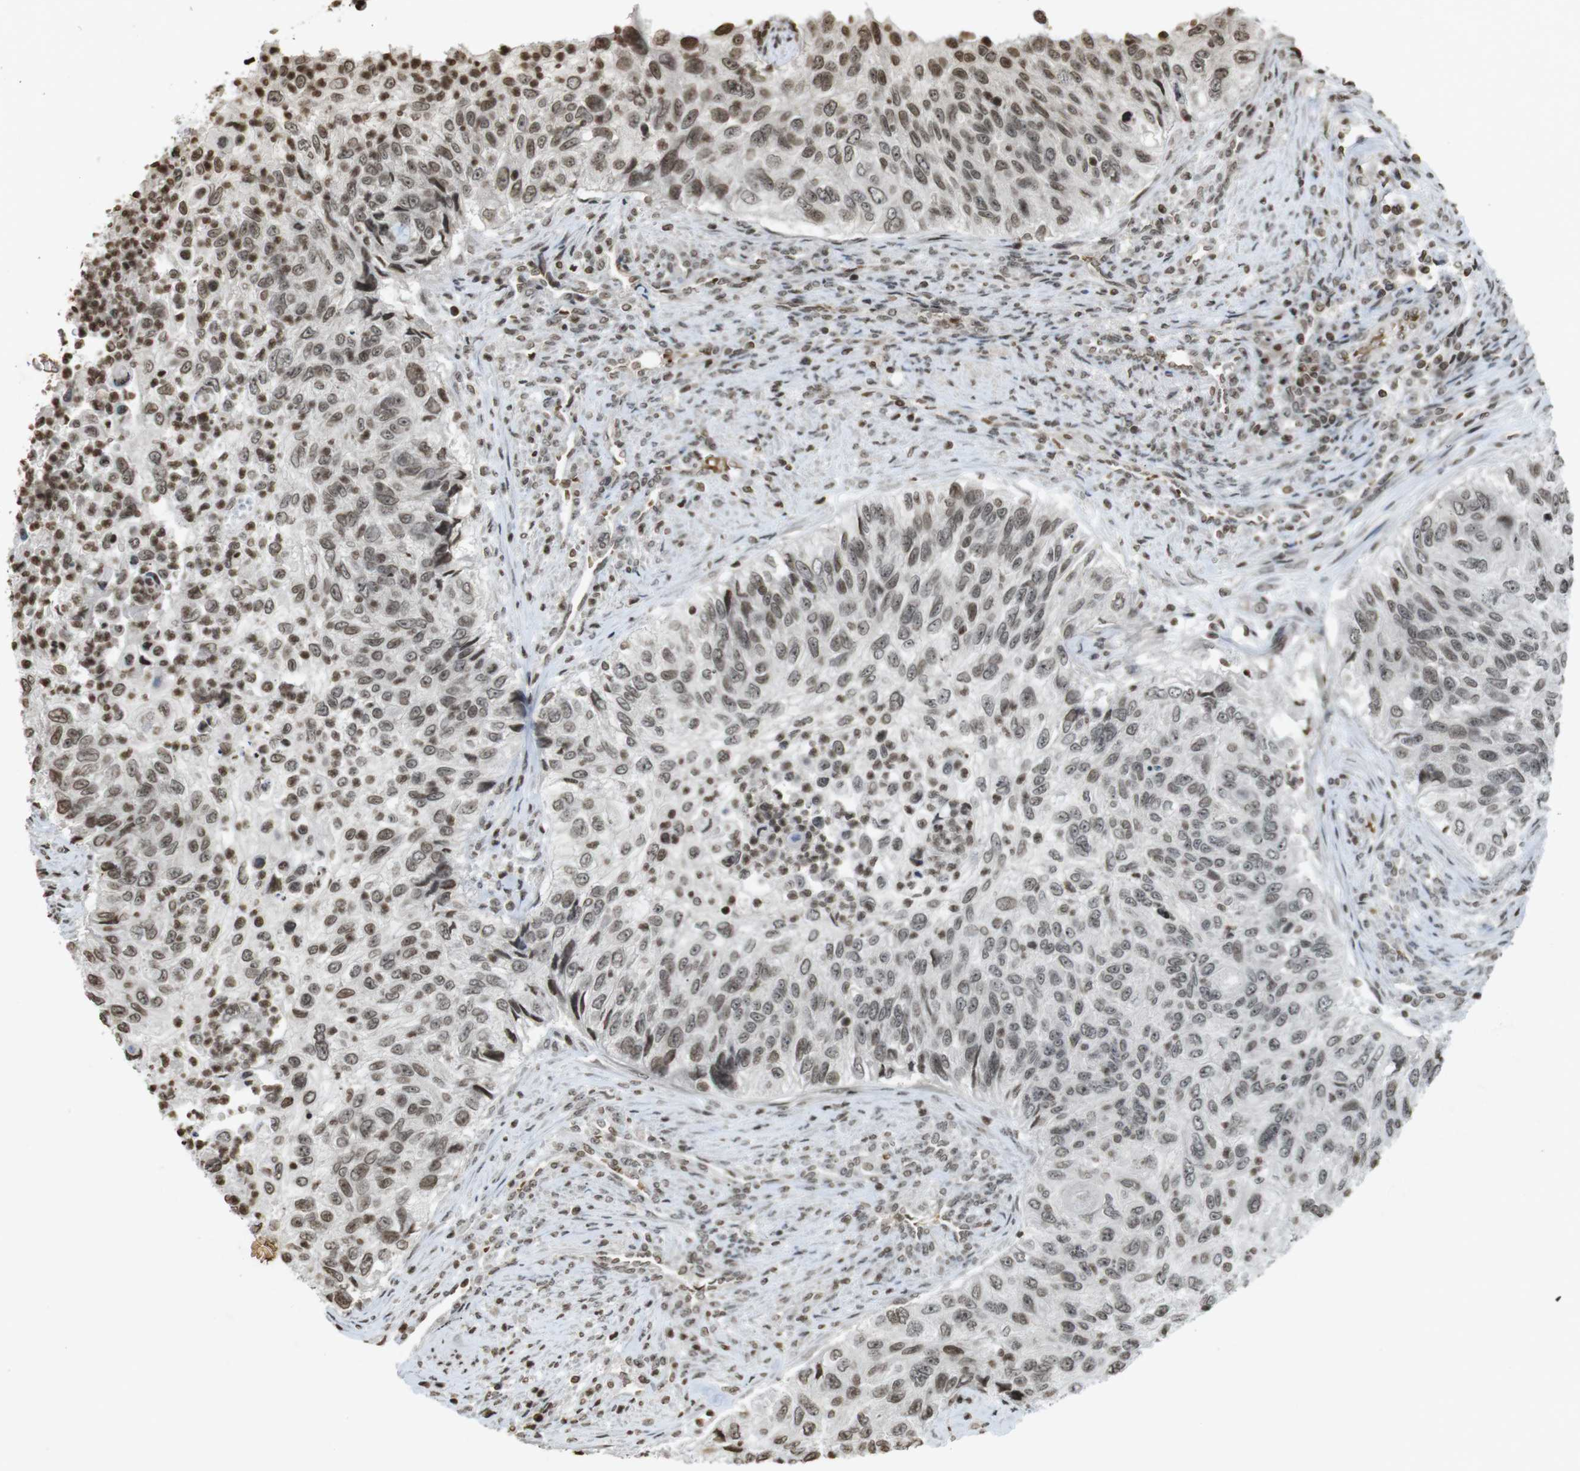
{"staining": {"intensity": "moderate", "quantity": "25%-75%", "location": "nuclear"}, "tissue": "urothelial cancer", "cell_type": "Tumor cells", "image_type": "cancer", "snomed": [{"axis": "morphology", "description": "Urothelial carcinoma, High grade"}, {"axis": "topography", "description": "Urinary bladder"}], "caption": "This is a photomicrograph of immunohistochemistry (IHC) staining of urothelial carcinoma (high-grade), which shows moderate staining in the nuclear of tumor cells.", "gene": "FOXA3", "patient": {"sex": "female", "age": 60}}